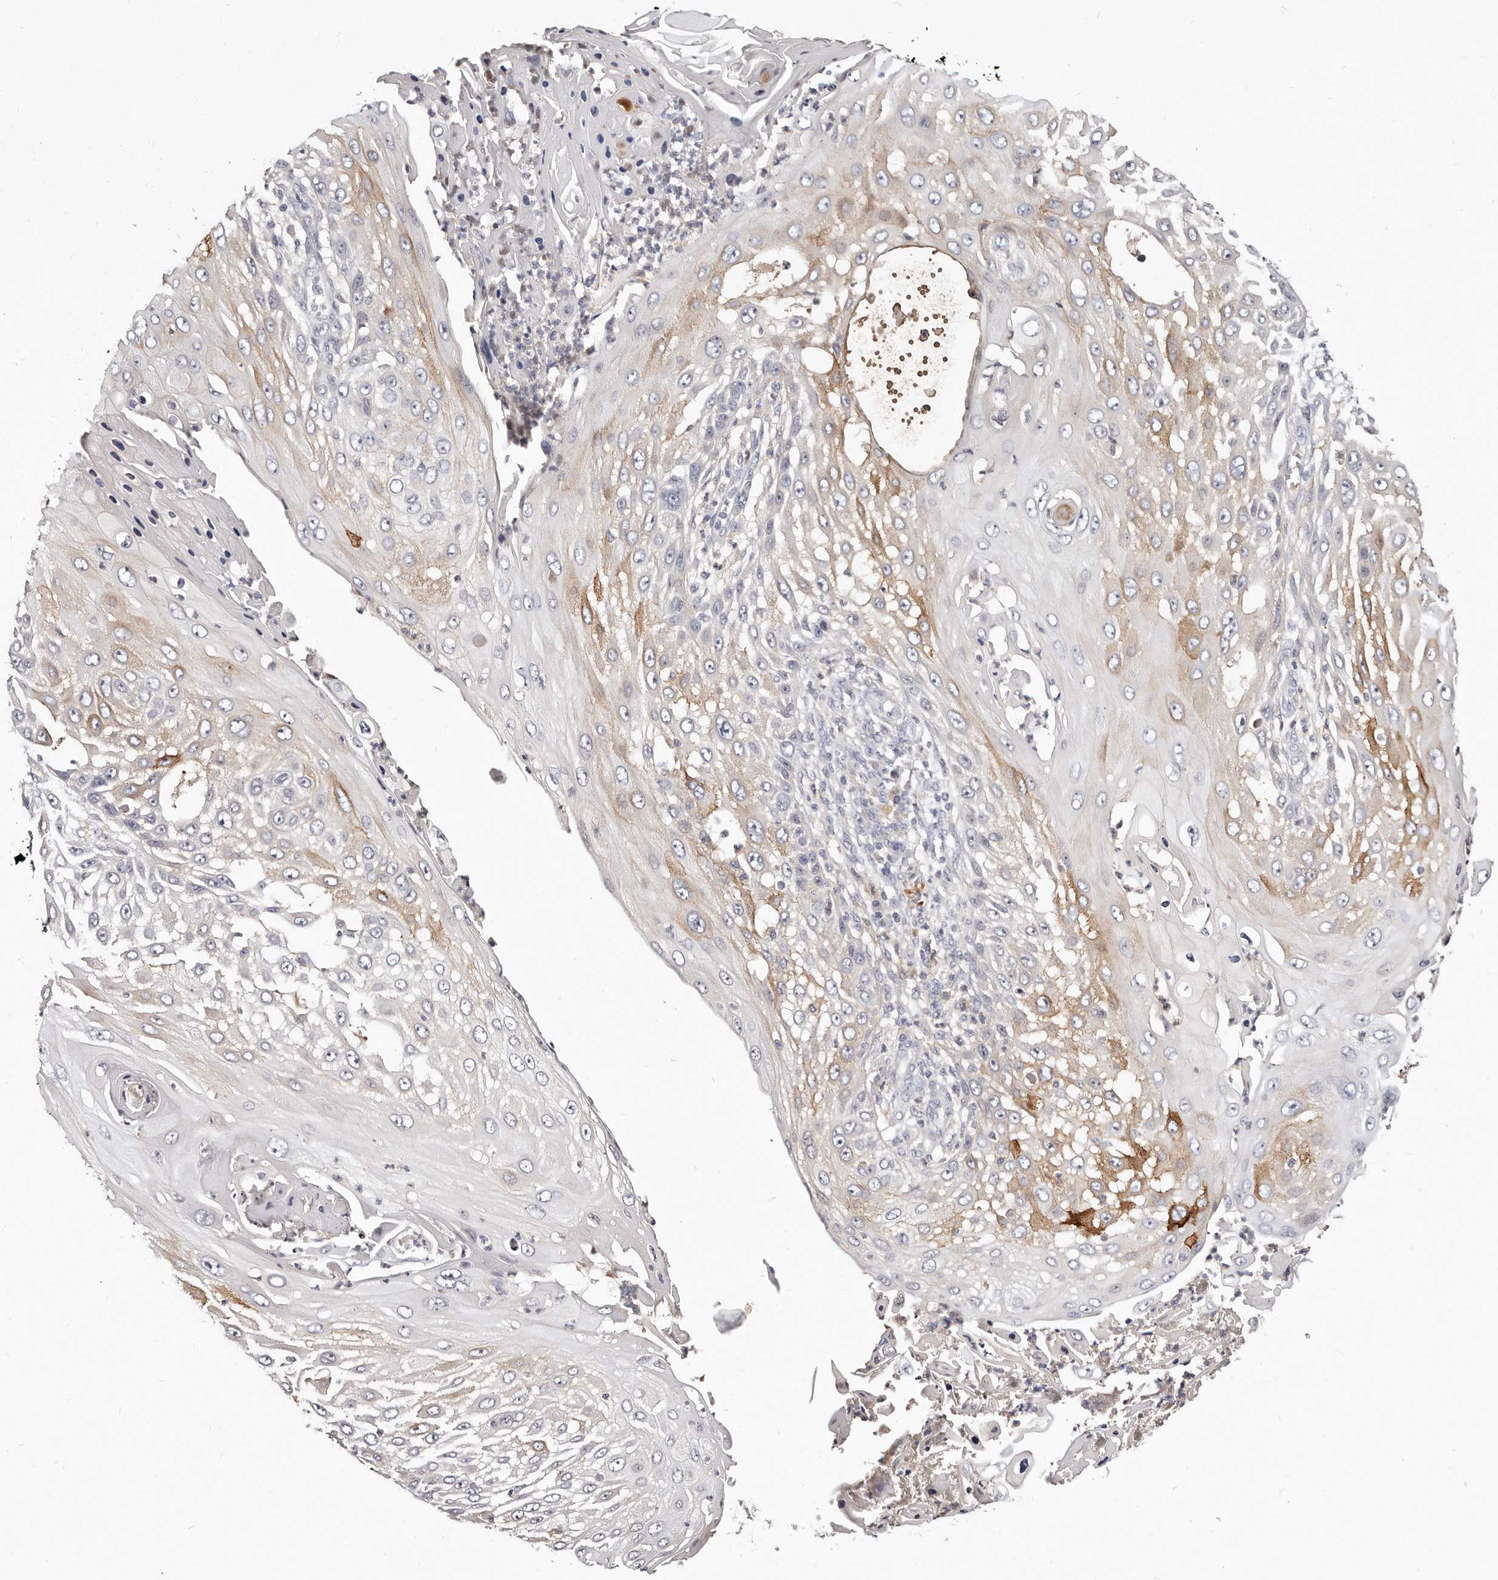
{"staining": {"intensity": "moderate", "quantity": "<25%", "location": "cytoplasmic/membranous"}, "tissue": "skin cancer", "cell_type": "Tumor cells", "image_type": "cancer", "snomed": [{"axis": "morphology", "description": "Squamous cell carcinoma, NOS"}, {"axis": "topography", "description": "Skin"}], "caption": "A histopathology image showing moderate cytoplasmic/membranous staining in about <25% of tumor cells in squamous cell carcinoma (skin), as visualized by brown immunohistochemical staining.", "gene": "MRPS33", "patient": {"sex": "female", "age": 44}}